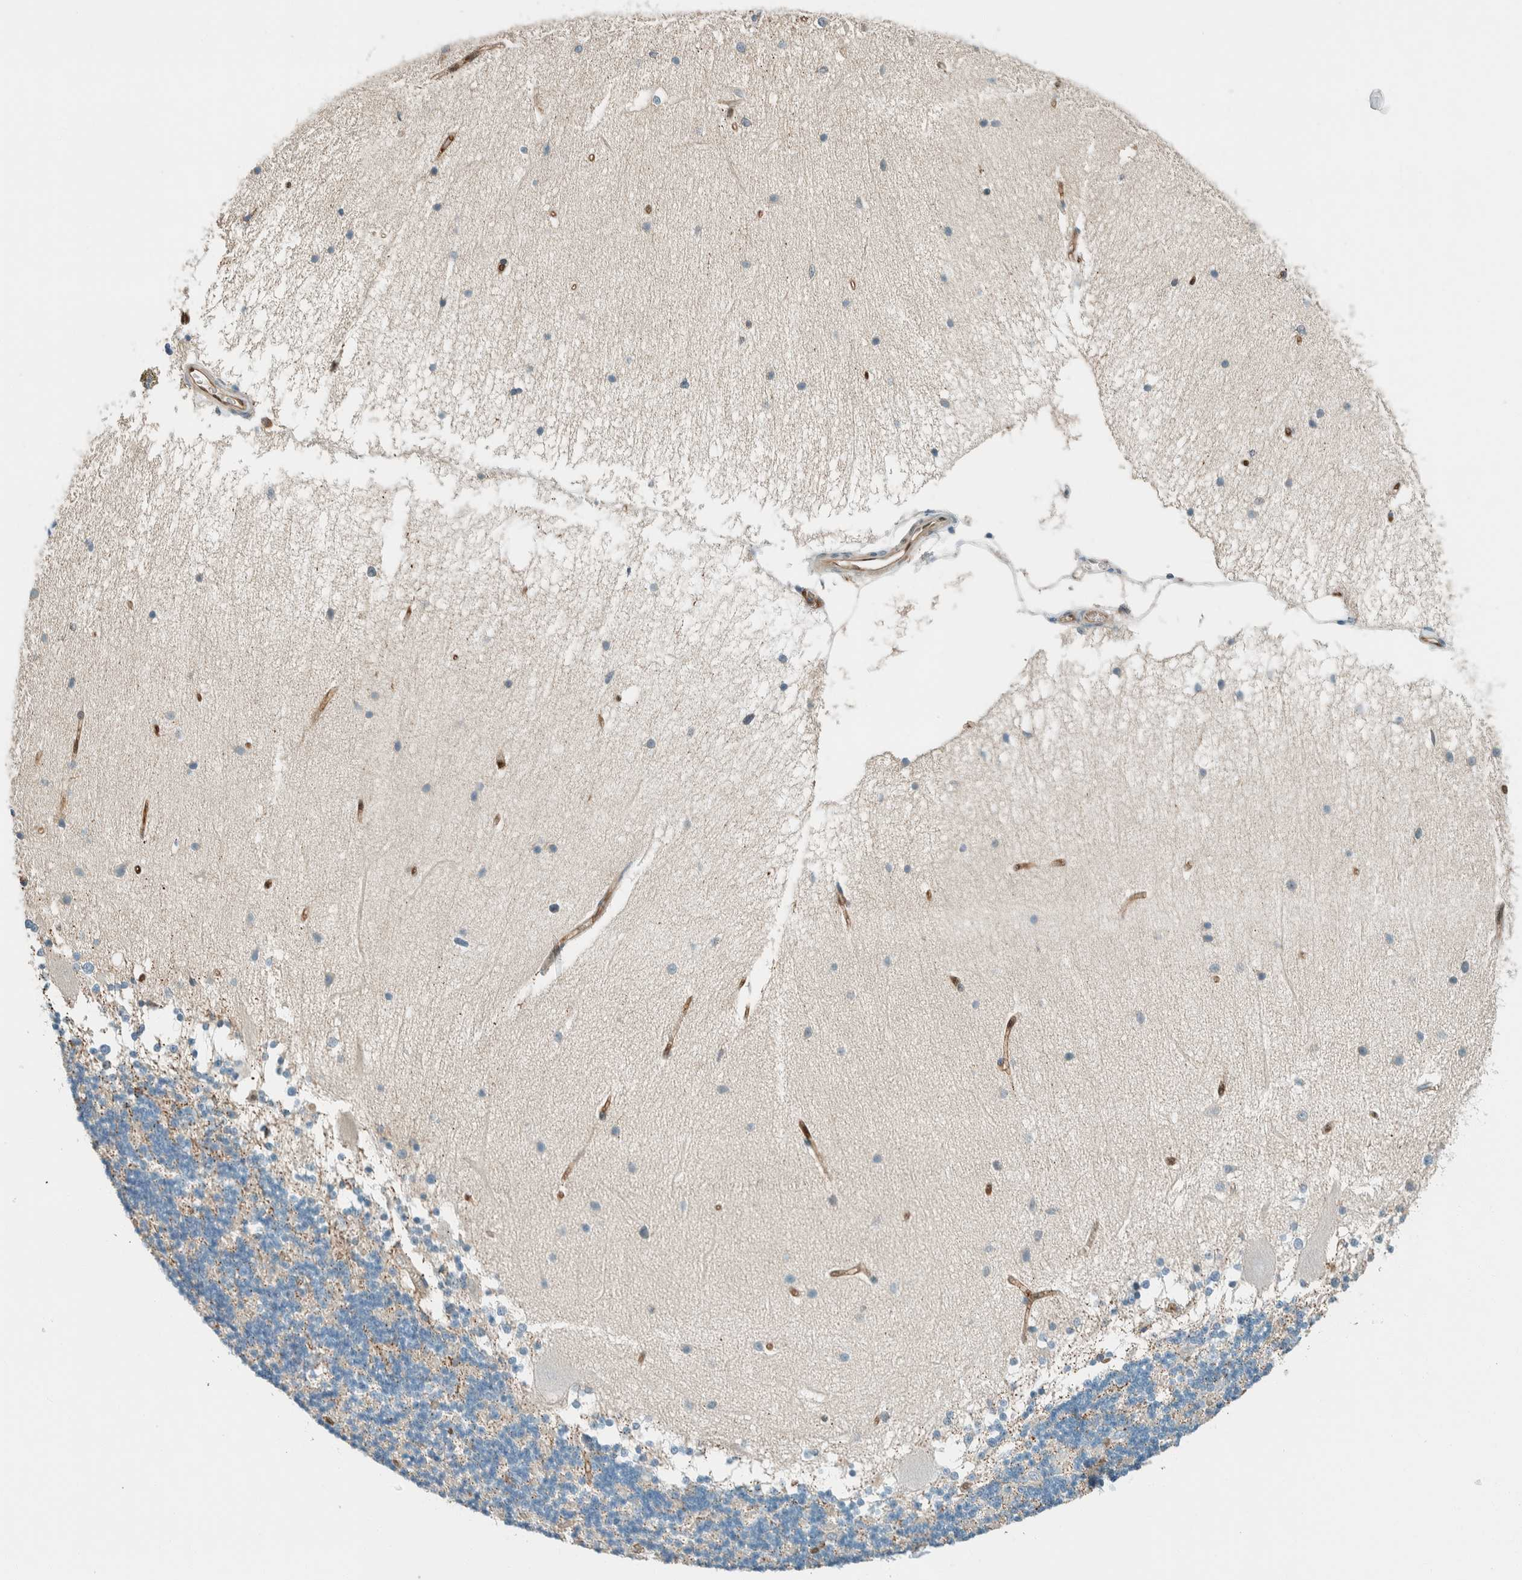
{"staining": {"intensity": "negative", "quantity": "none", "location": "none"}, "tissue": "cerebellum", "cell_type": "Cells in granular layer", "image_type": "normal", "snomed": [{"axis": "morphology", "description": "Normal tissue, NOS"}, {"axis": "topography", "description": "Cerebellum"}], "caption": "DAB immunohistochemical staining of benign human cerebellum displays no significant expression in cells in granular layer. The staining was performed using DAB (3,3'-diaminobenzidine) to visualize the protein expression in brown, while the nuclei were stained in blue with hematoxylin (Magnification: 20x).", "gene": "NXN", "patient": {"sex": "female", "age": 54}}